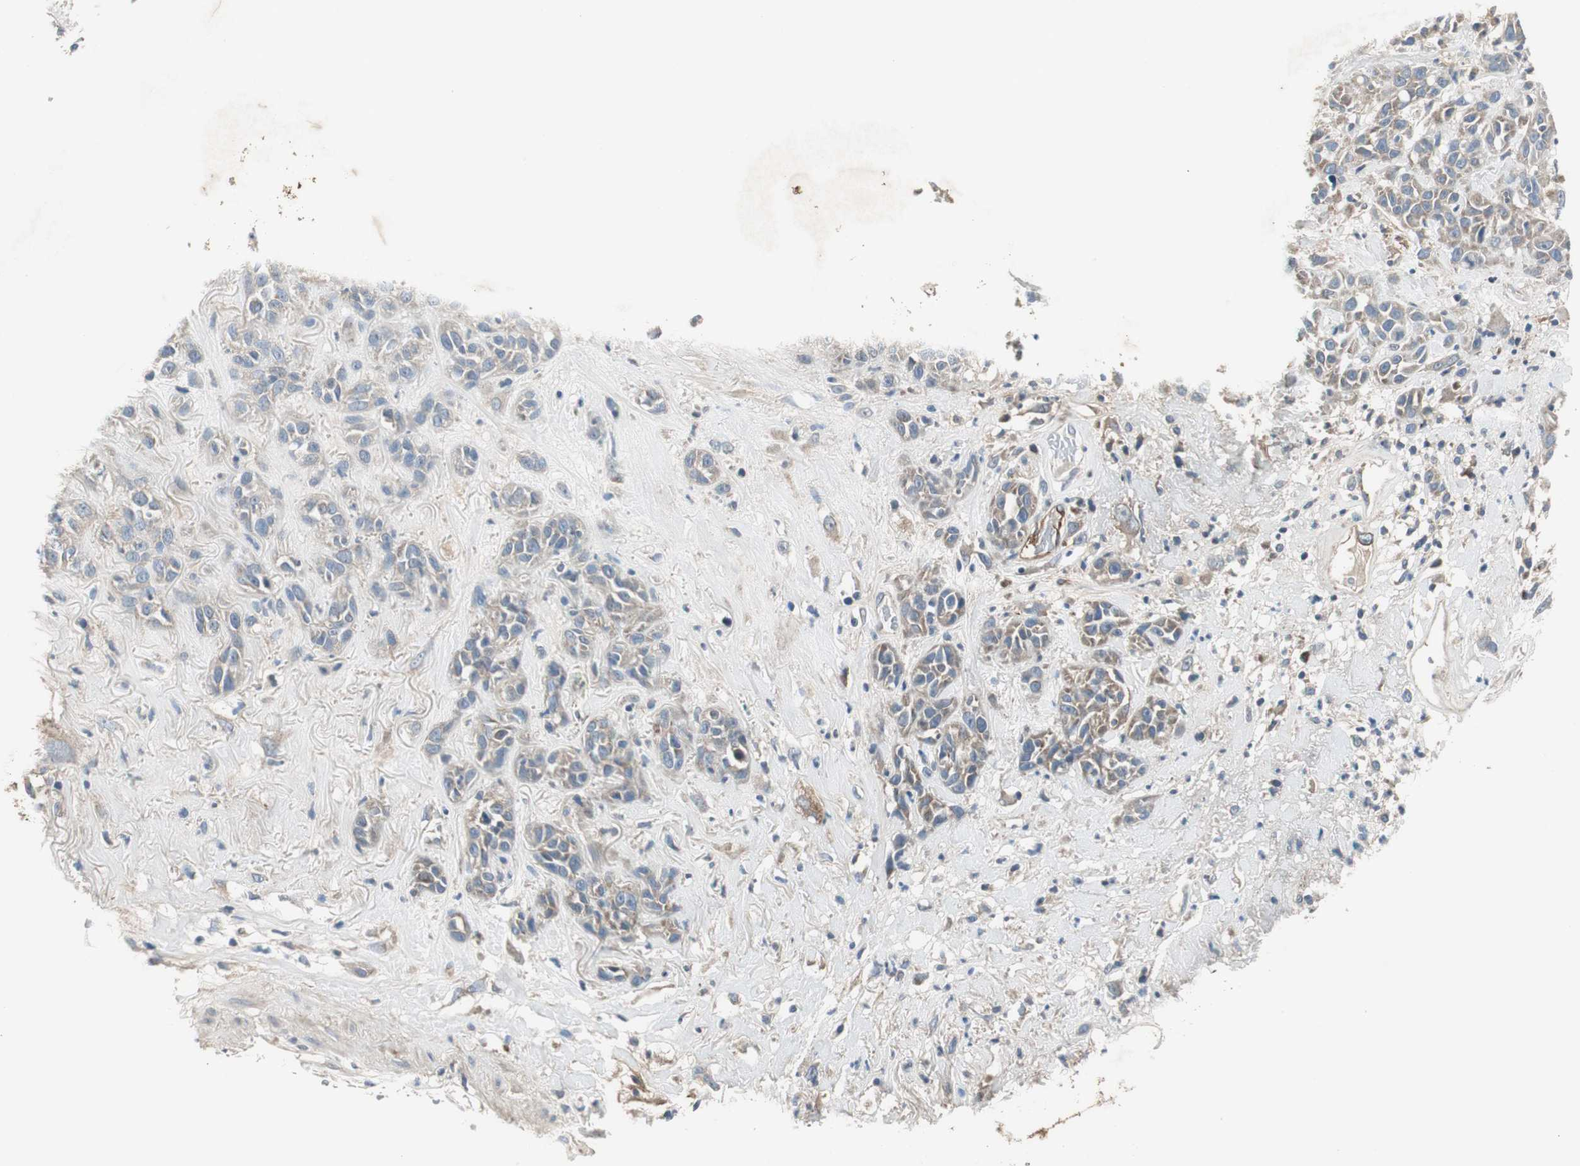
{"staining": {"intensity": "weak", "quantity": ">75%", "location": "cytoplasmic/membranous"}, "tissue": "head and neck cancer", "cell_type": "Tumor cells", "image_type": "cancer", "snomed": [{"axis": "morphology", "description": "Squamous cell carcinoma, NOS"}, {"axis": "topography", "description": "Head-Neck"}], "caption": "This is an image of immunohistochemistry staining of head and neck cancer (squamous cell carcinoma), which shows weak staining in the cytoplasmic/membranous of tumor cells.", "gene": "MSTO1", "patient": {"sex": "male", "age": 62}}